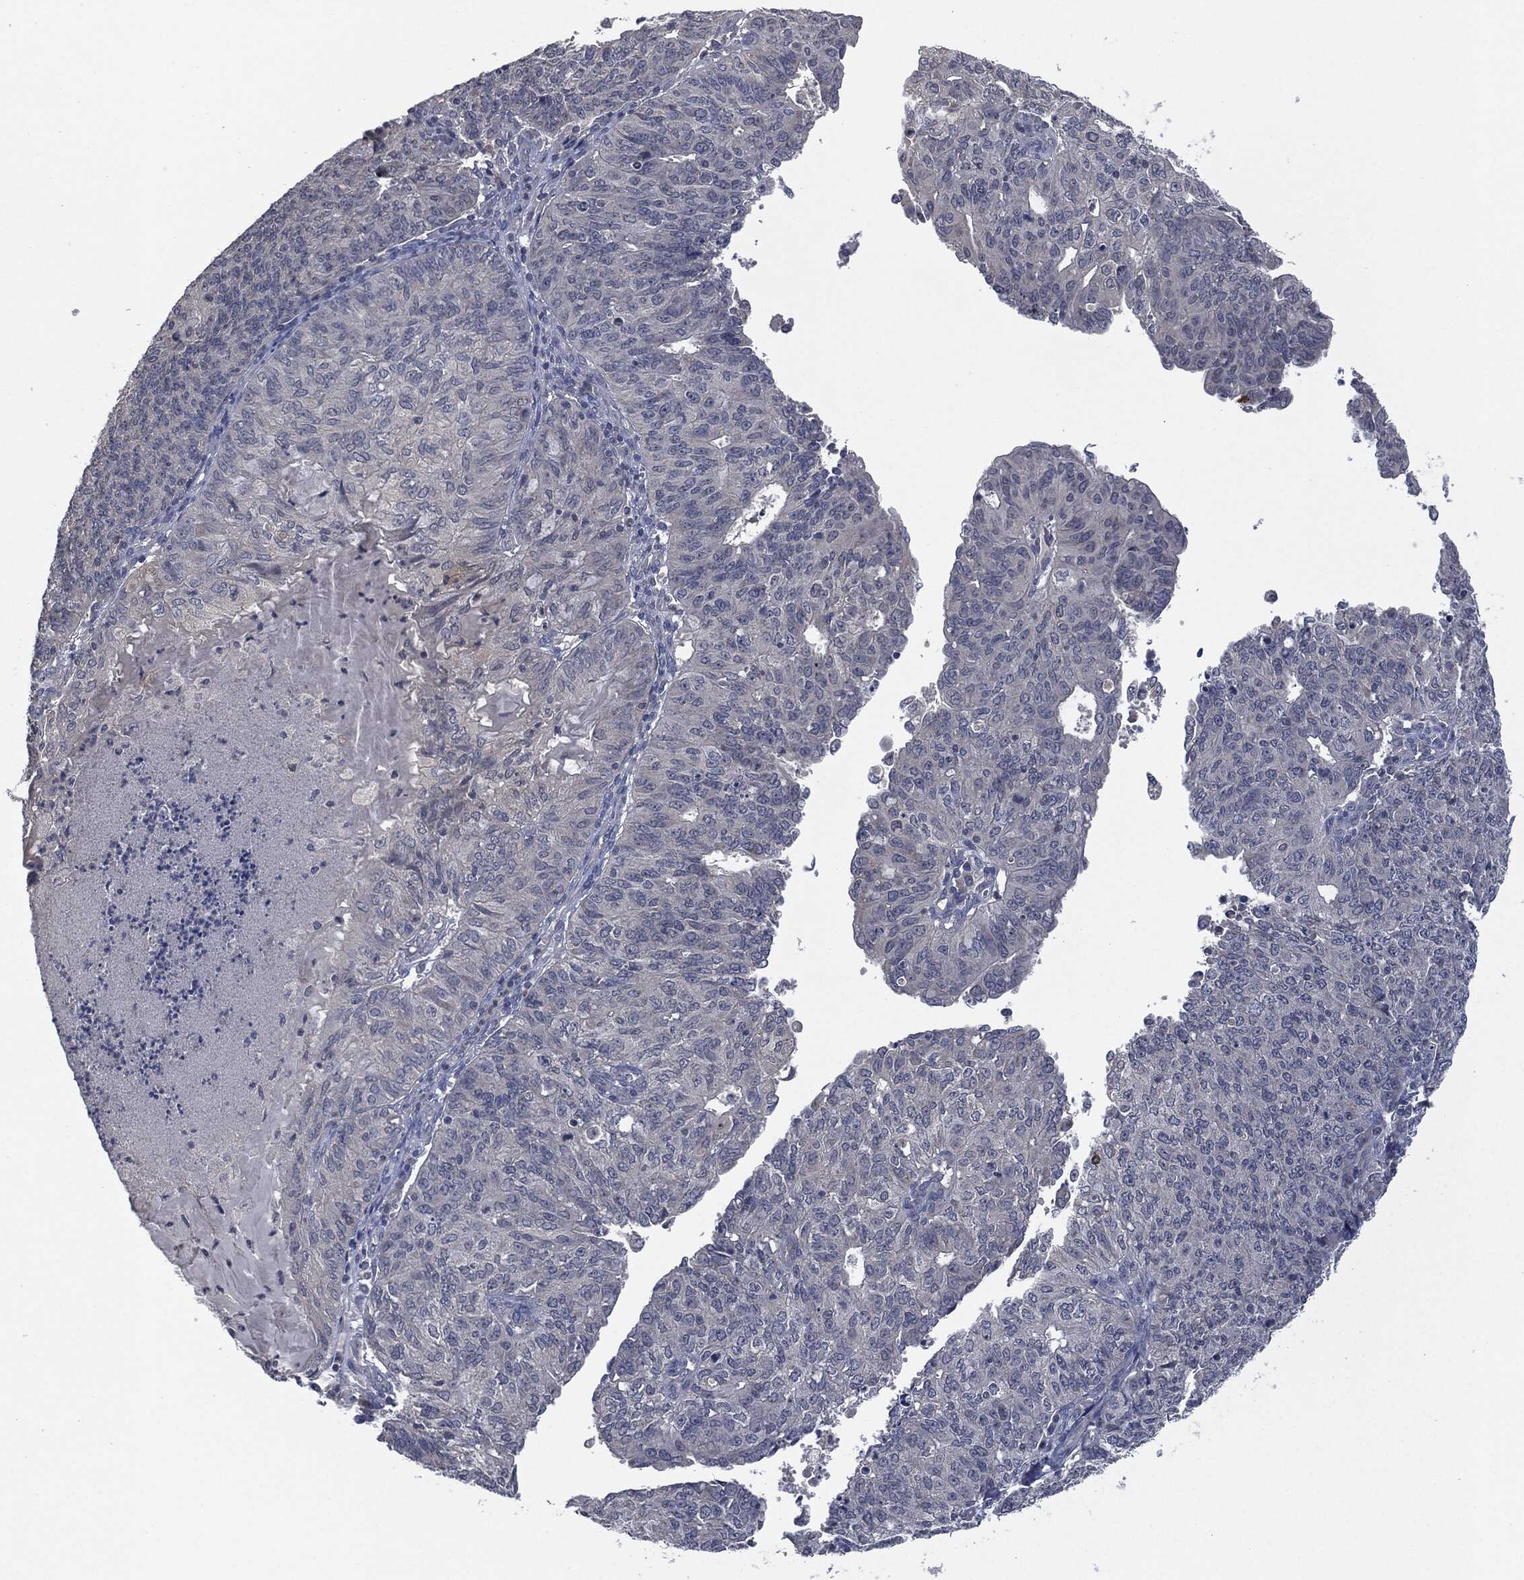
{"staining": {"intensity": "negative", "quantity": "none", "location": "none"}, "tissue": "endometrial cancer", "cell_type": "Tumor cells", "image_type": "cancer", "snomed": [{"axis": "morphology", "description": "Adenocarcinoma, NOS"}, {"axis": "topography", "description": "Endometrium"}], "caption": "The image displays no staining of tumor cells in endometrial cancer.", "gene": "IL1RN", "patient": {"sex": "female", "age": 82}}